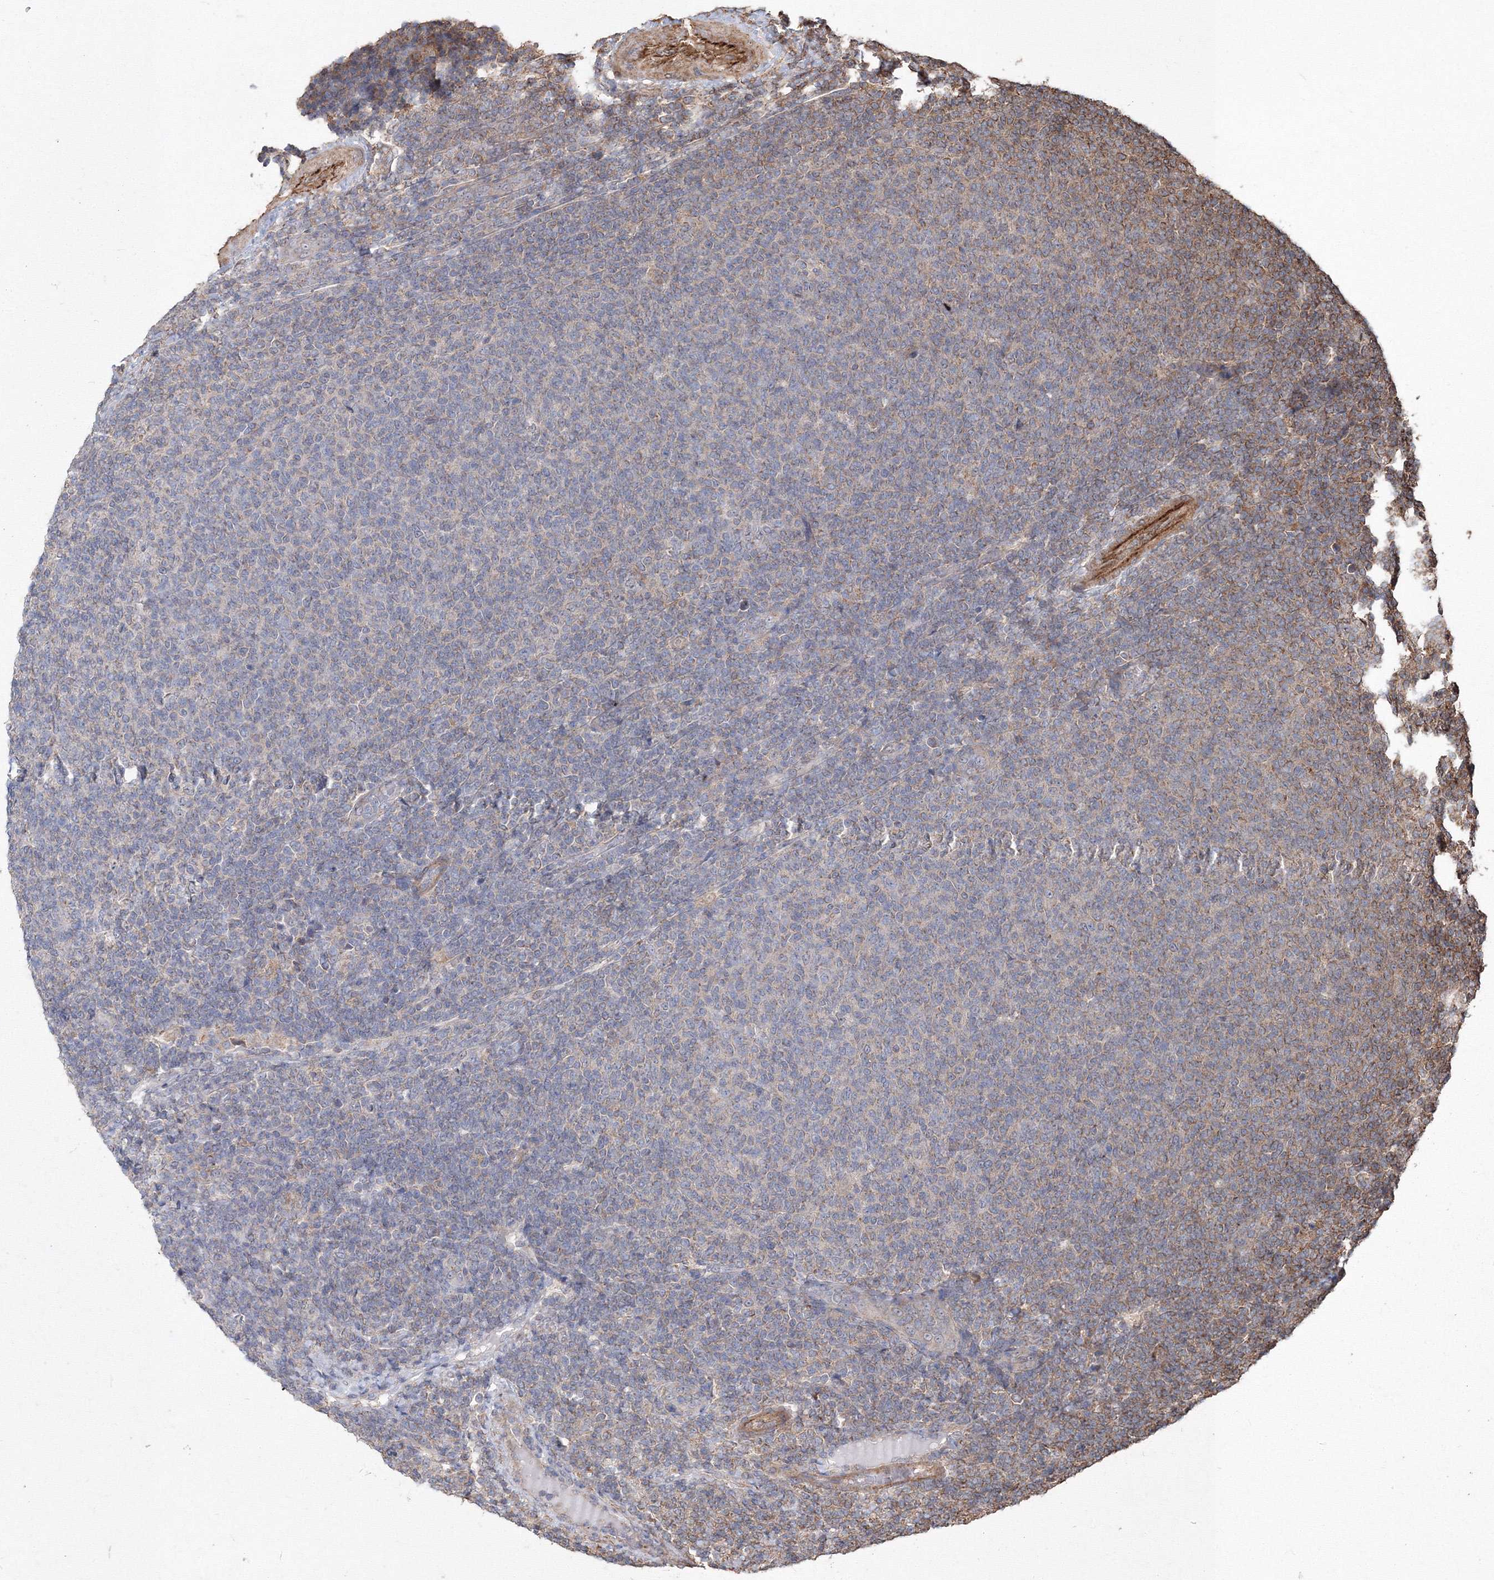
{"staining": {"intensity": "negative", "quantity": "none", "location": "none"}, "tissue": "lymphoma", "cell_type": "Tumor cells", "image_type": "cancer", "snomed": [{"axis": "morphology", "description": "Malignant lymphoma, non-Hodgkin's type, Low grade"}, {"axis": "topography", "description": "Lymph node"}], "caption": "DAB (3,3'-diaminobenzidine) immunohistochemical staining of lymphoma reveals no significant staining in tumor cells.", "gene": "TMEM139", "patient": {"sex": "male", "age": 66}}